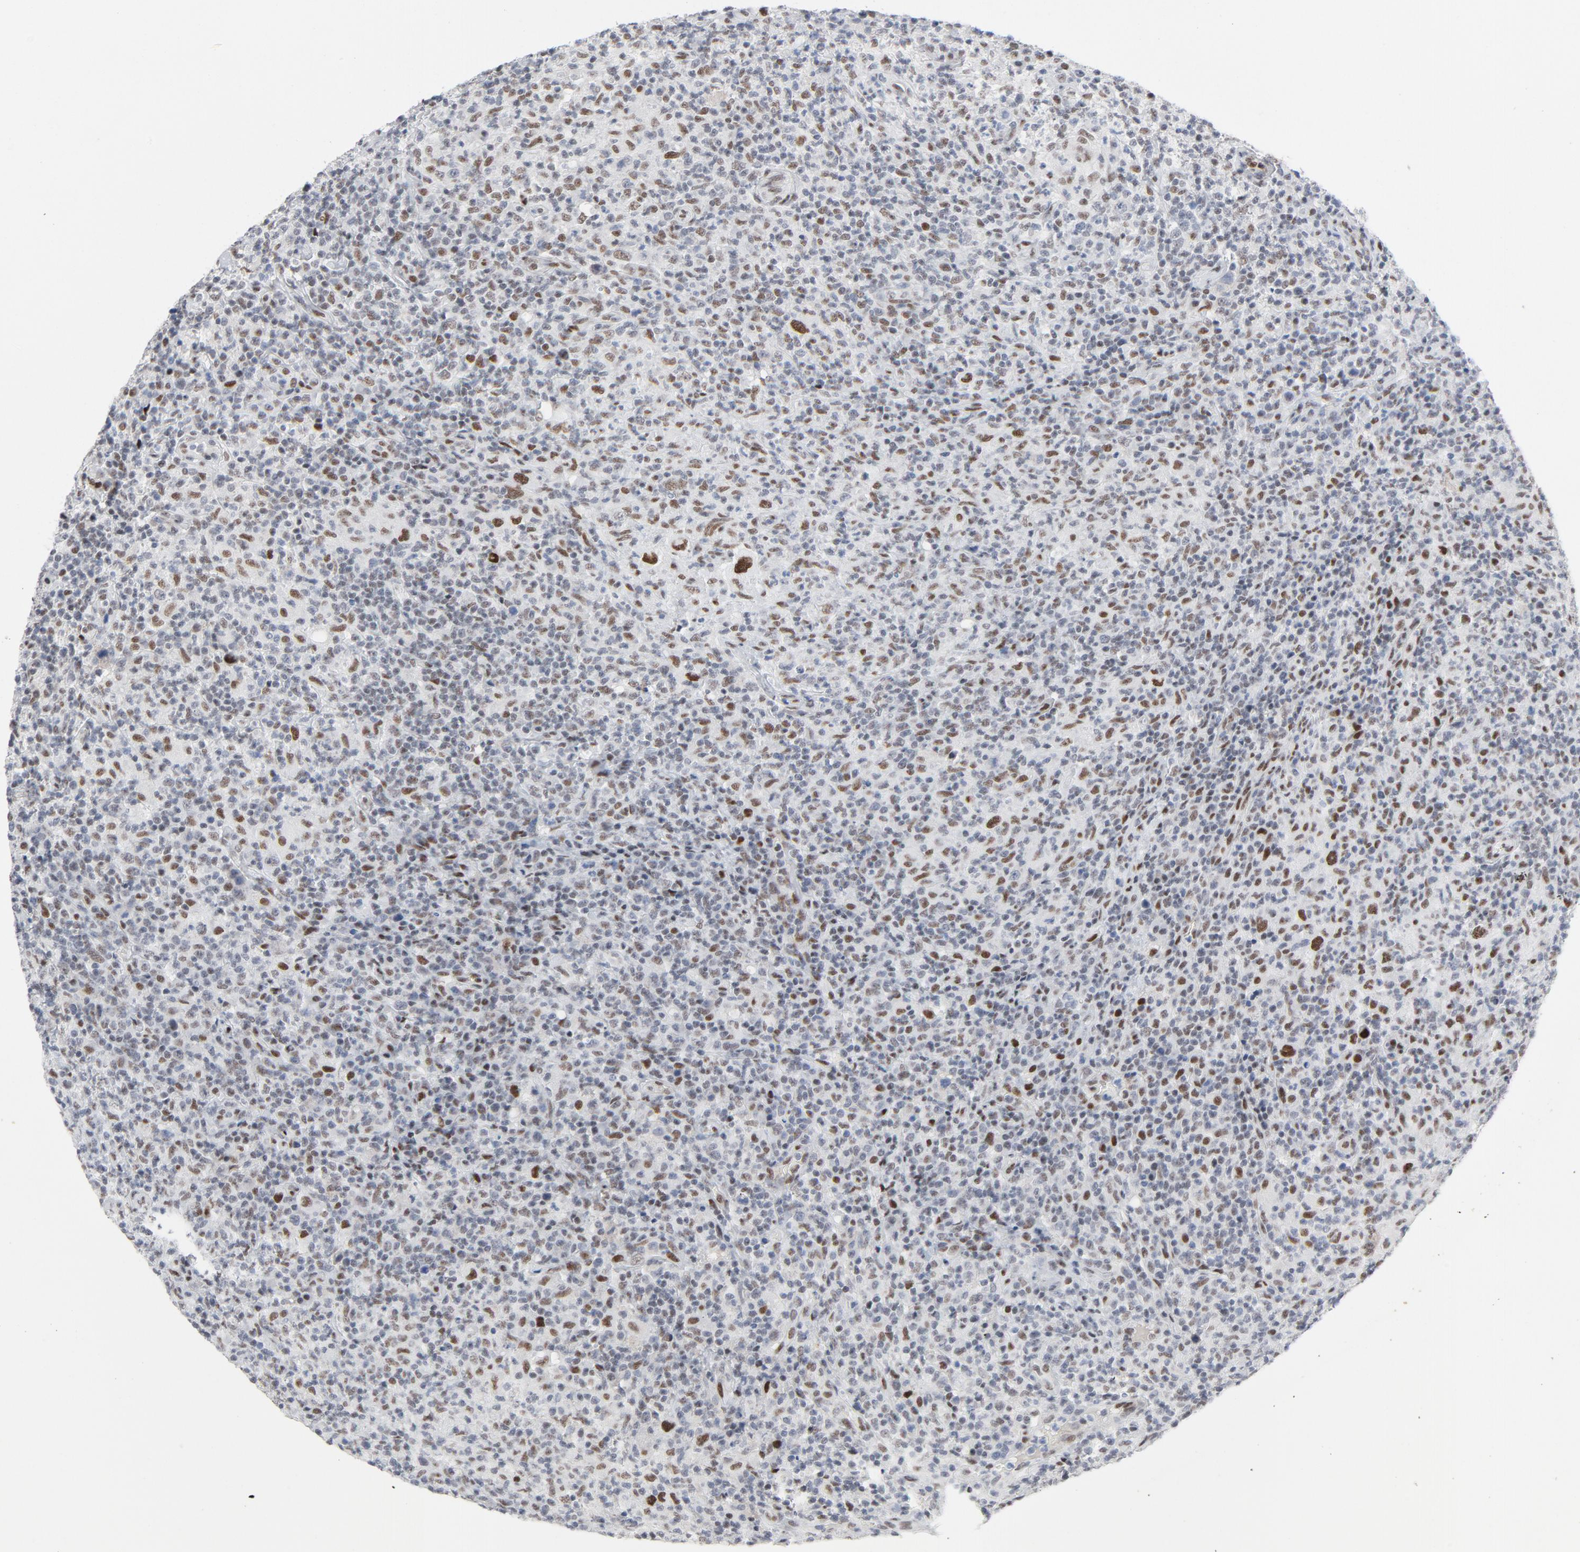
{"staining": {"intensity": "moderate", "quantity": "25%-75%", "location": "nuclear"}, "tissue": "lymphoma", "cell_type": "Tumor cells", "image_type": "cancer", "snomed": [{"axis": "morphology", "description": "Hodgkin's disease, NOS"}, {"axis": "topography", "description": "Lymph node"}], "caption": "There is medium levels of moderate nuclear expression in tumor cells of Hodgkin's disease, as demonstrated by immunohistochemical staining (brown color).", "gene": "HSF1", "patient": {"sex": "male", "age": 65}}